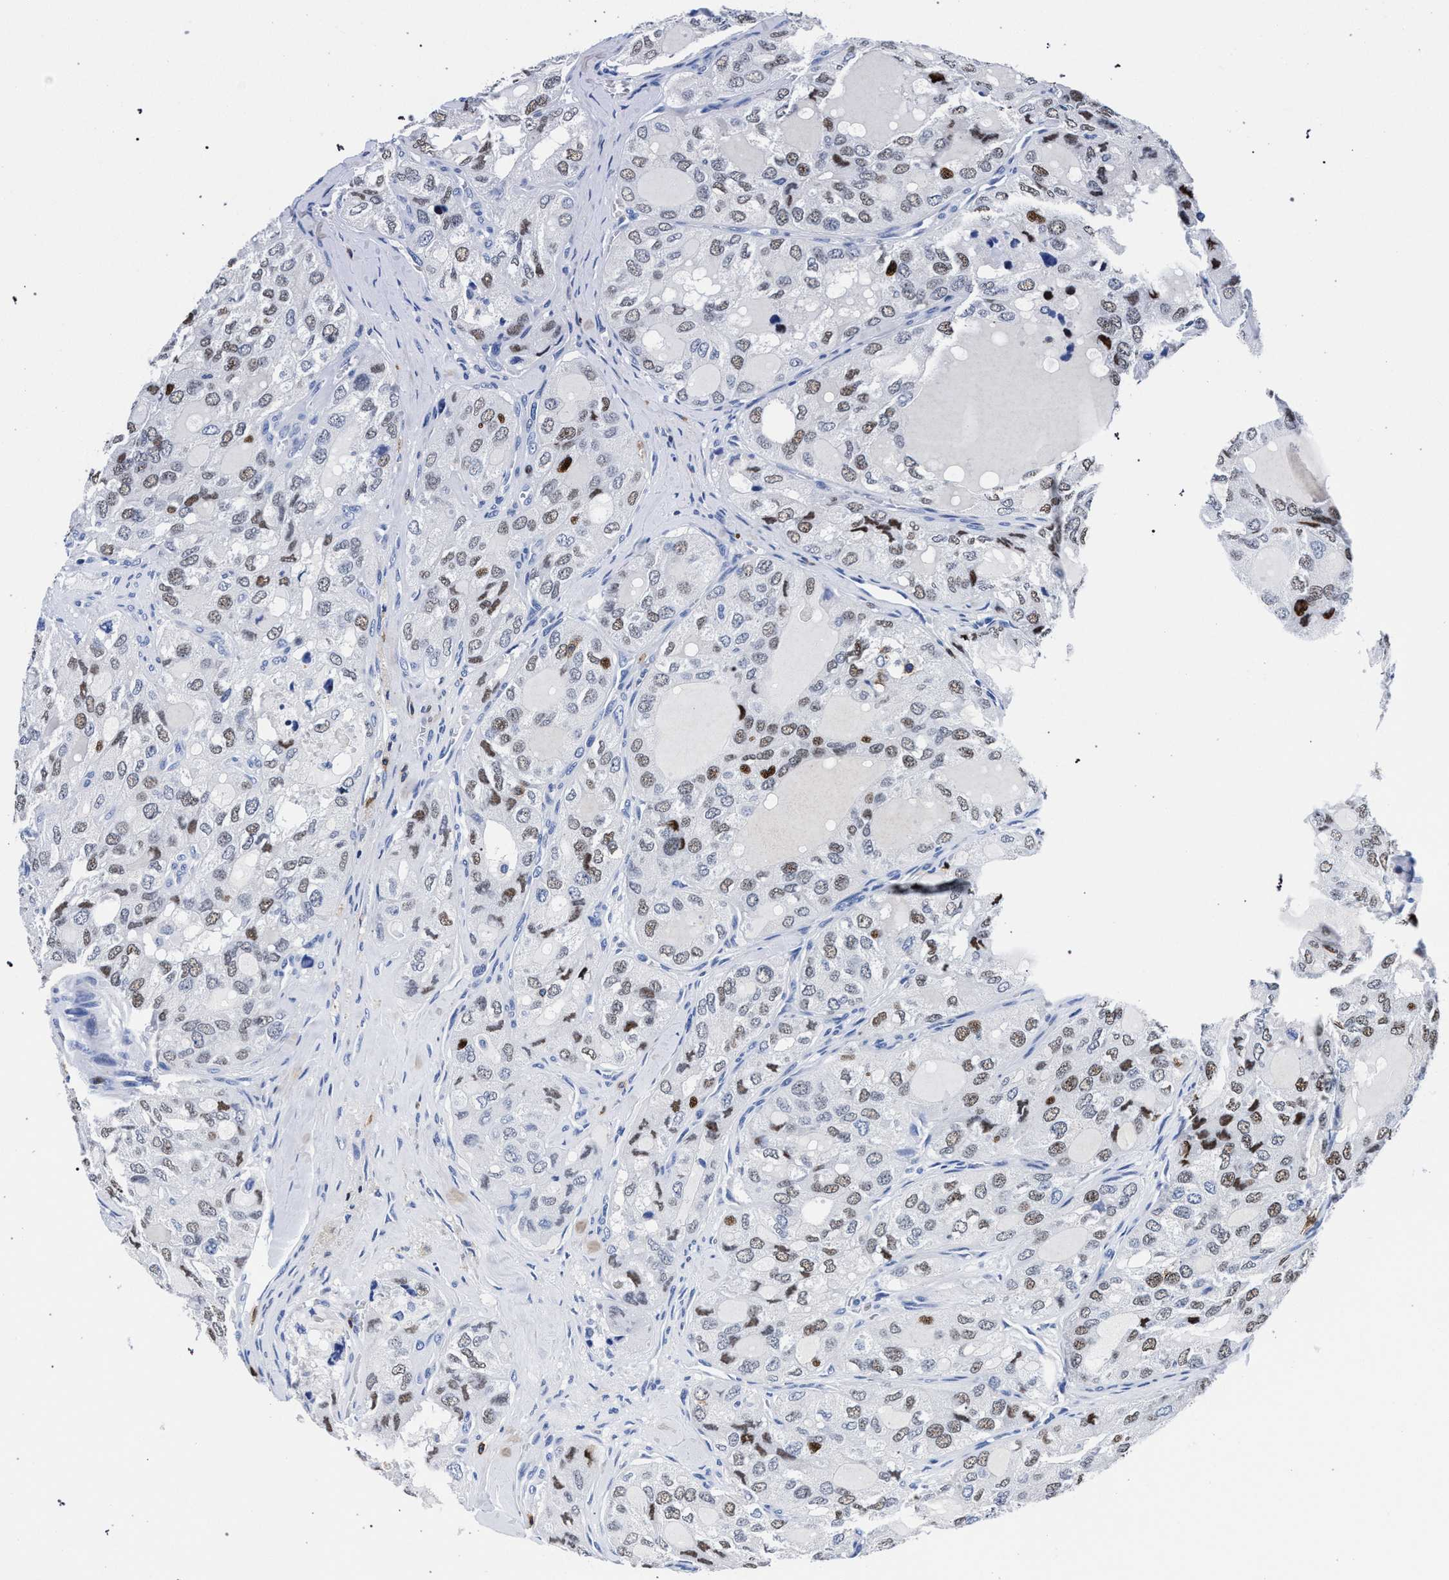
{"staining": {"intensity": "weak", "quantity": ">75%", "location": "nuclear"}, "tissue": "thyroid cancer", "cell_type": "Tumor cells", "image_type": "cancer", "snomed": [{"axis": "morphology", "description": "Follicular adenoma carcinoma, NOS"}, {"axis": "topography", "description": "Thyroid gland"}], "caption": "Immunohistochemical staining of thyroid cancer reveals low levels of weak nuclear protein expression in about >75% of tumor cells.", "gene": "KLRK1", "patient": {"sex": "male", "age": 75}}